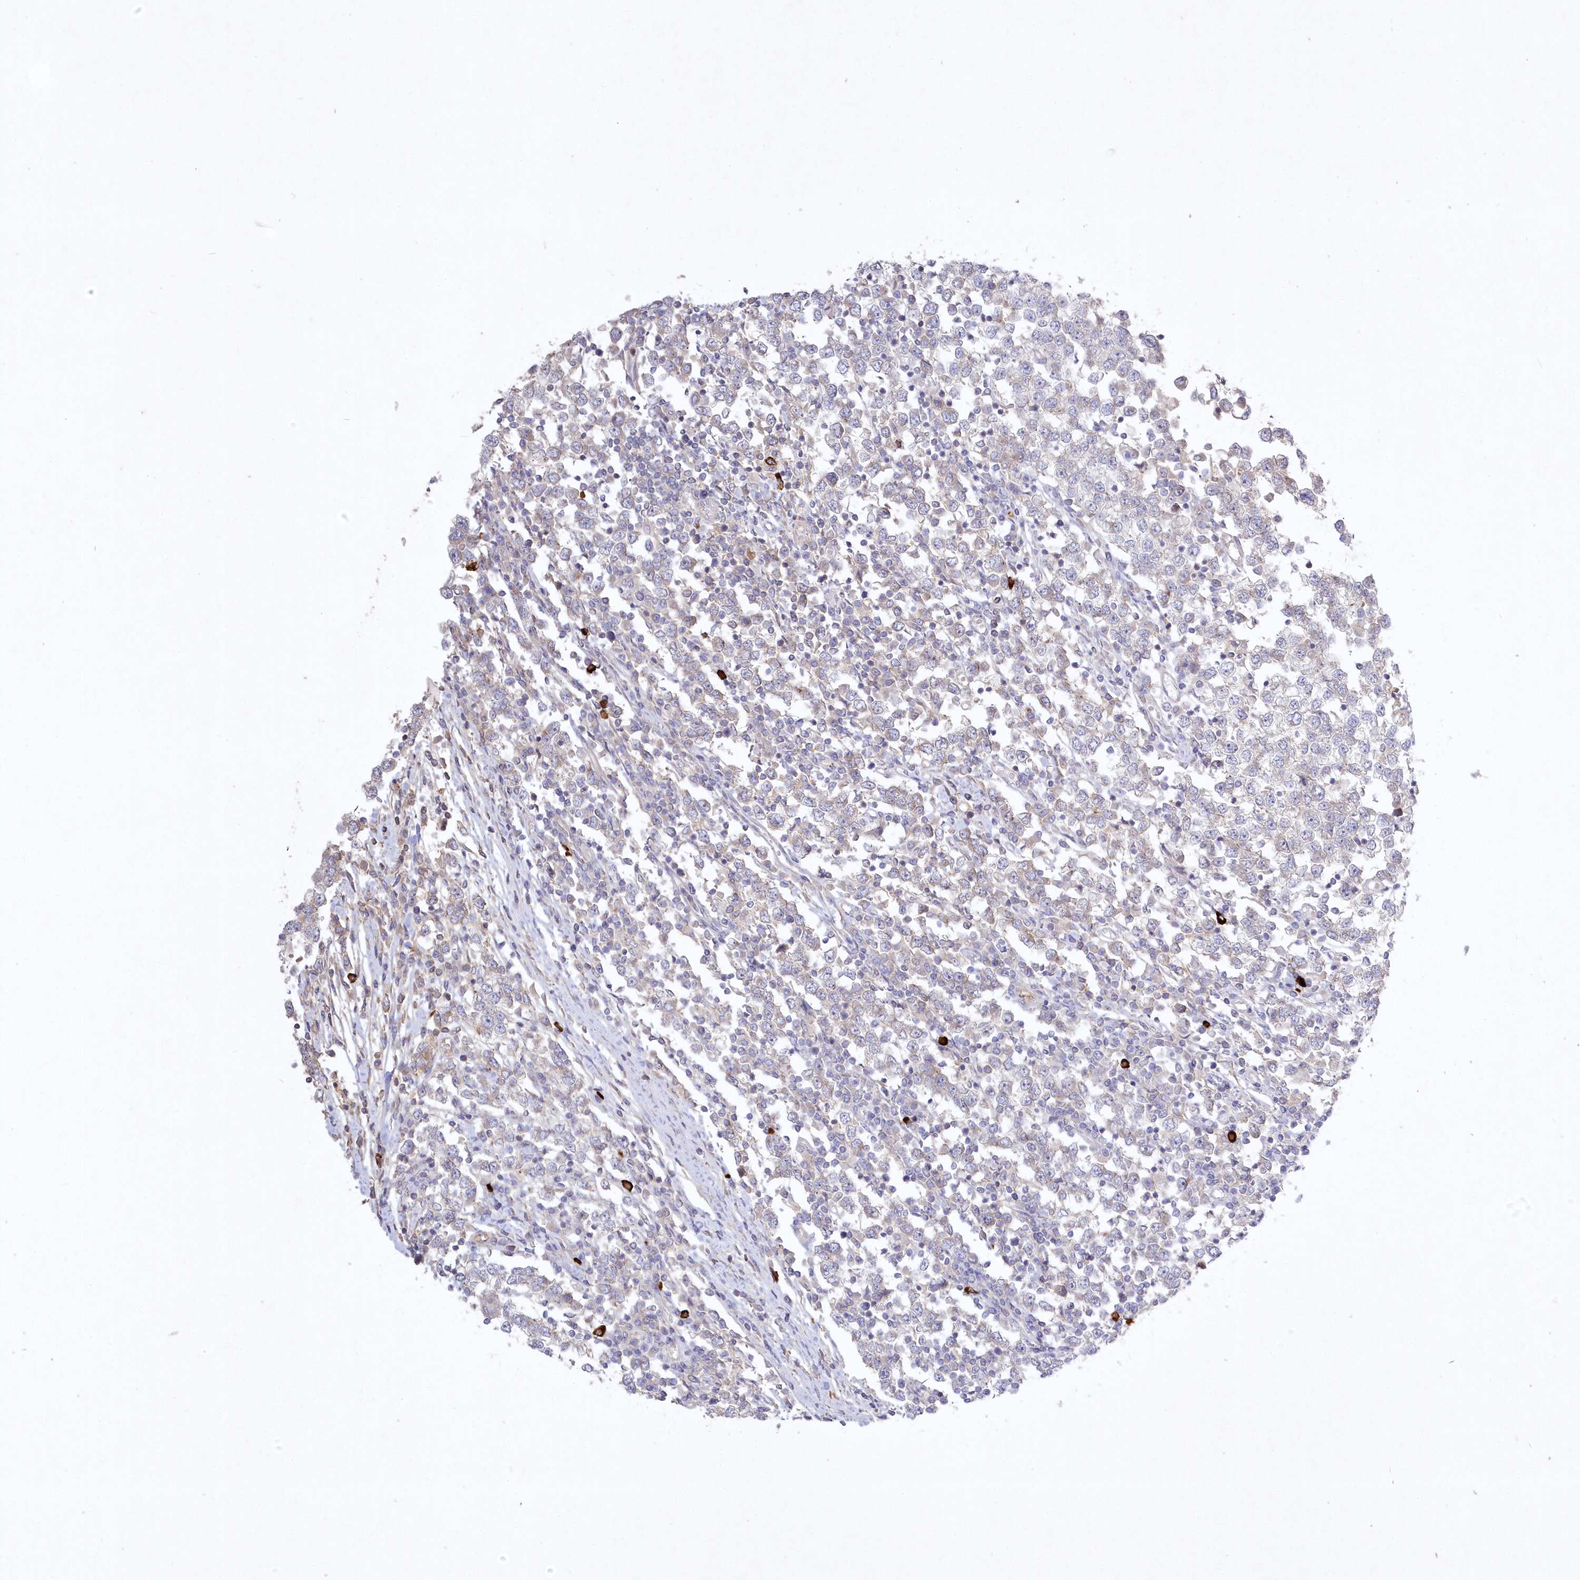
{"staining": {"intensity": "negative", "quantity": "none", "location": "none"}, "tissue": "testis cancer", "cell_type": "Tumor cells", "image_type": "cancer", "snomed": [{"axis": "morphology", "description": "Seminoma, NOS"}, {"axis": "topography", "description": "Testis"}], "caption": "The IHC histopathology image has no significant expression in tumor cells of seminoma (testis) tissue. Brightfield microscopy of immunohistochemistry stained with DAB (3,3'-diaminobenzidine) (brown) and hematoxylin (blue), captured at high magnification.", "gene": "WBP1L", "patient": {"sex": "male", "age": 65}}